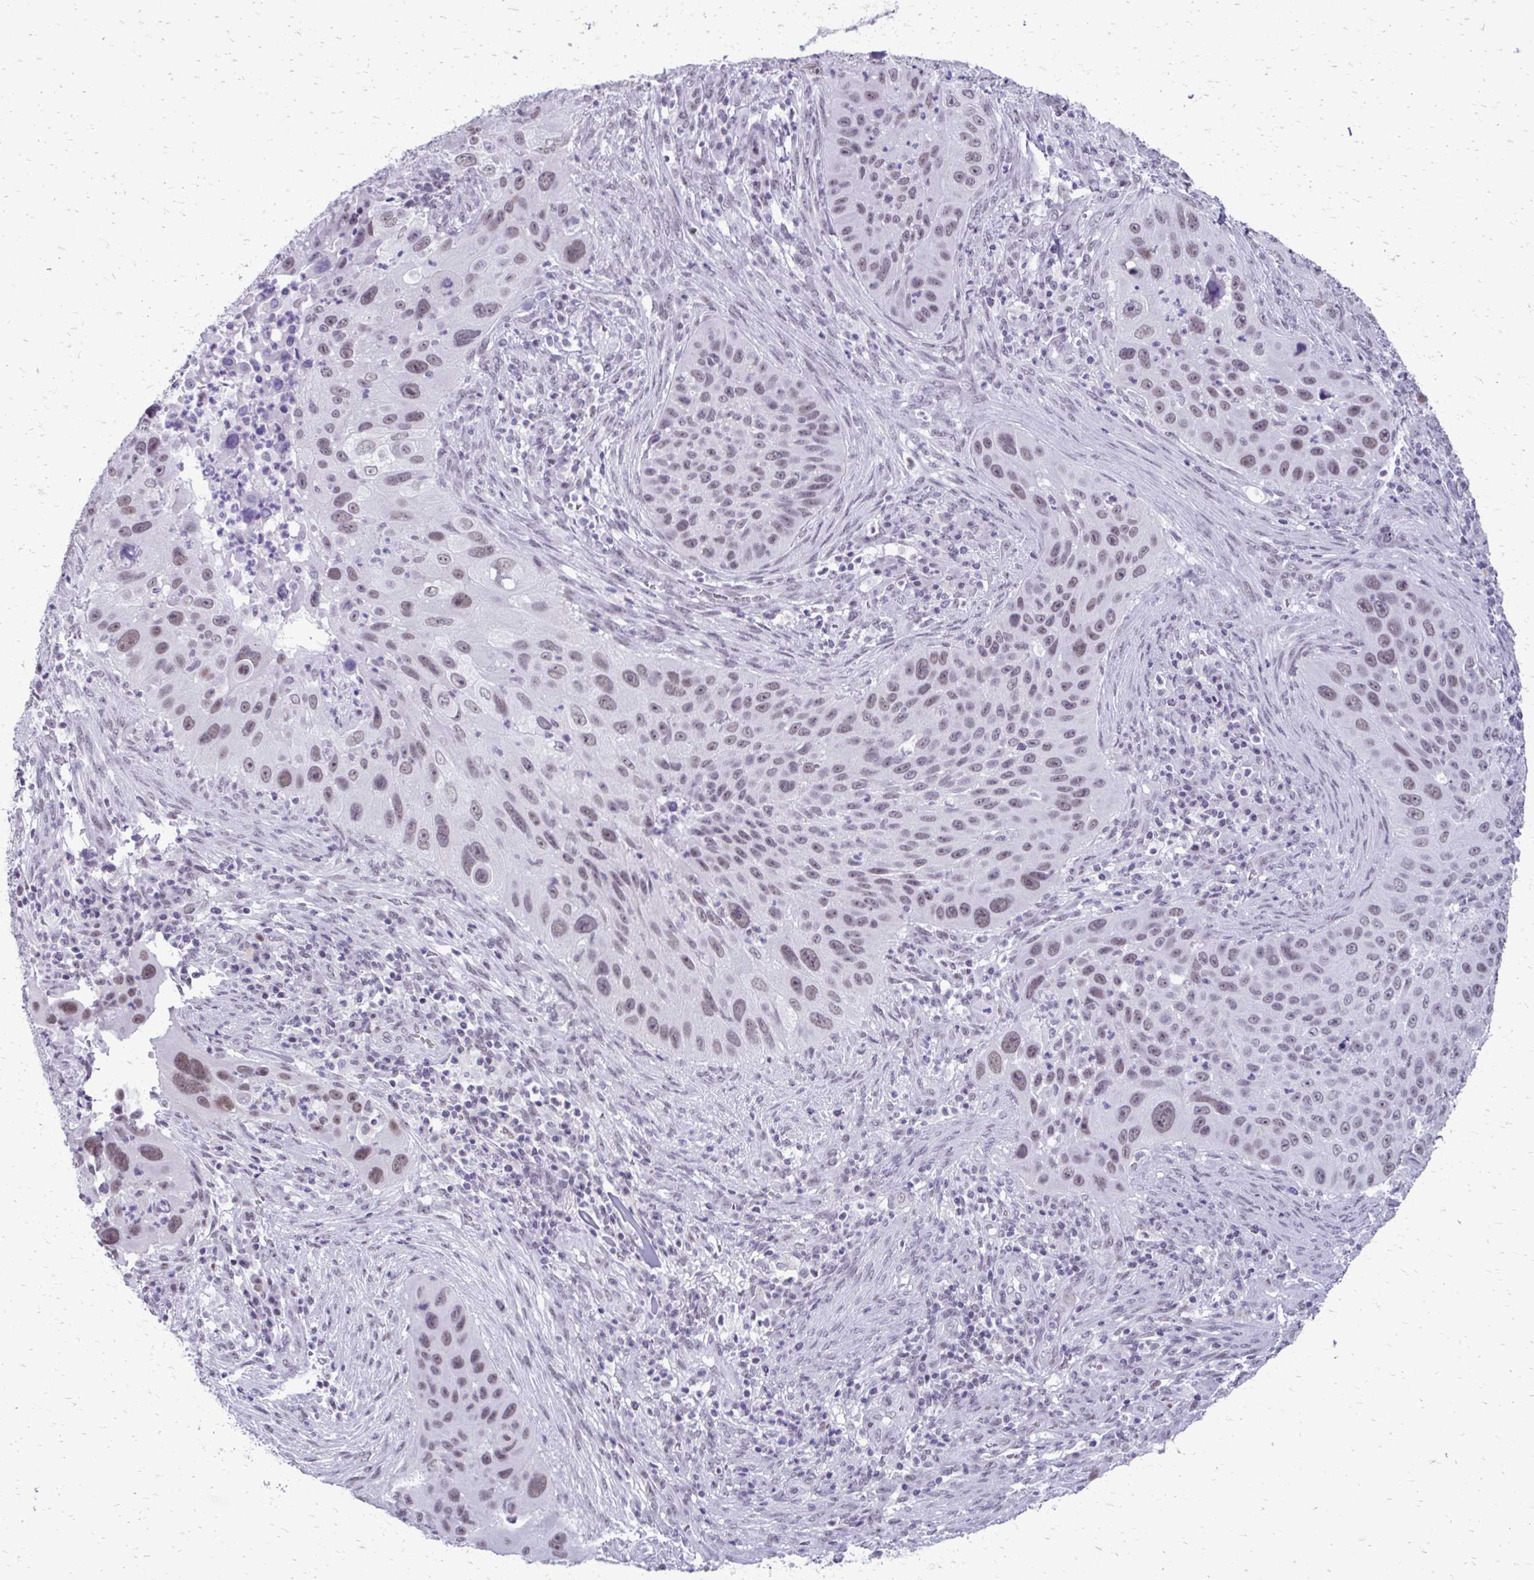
{"staining": {"intensity": "weak", "quantity": "25%-75%", "location": "nuclear"}, "tissue": "lung cancer", "cell_type": "Tumor cells", "image_type": "cancer", "snomed": [{"axis": "morphology", "description": "Squamous cell carcinoma, NOS"}, {"axis": "topography", "description": "Lung"}], "caption": "DAB immunohistochemical staining of human lung cancer (squamous cell carcinoma) displays weak nuclear protein expression in approximately 25%-75% of tumor cells. The staining is performed using DAB brown chromogen to label protein expression. The nuclei are counter-stained blue using hematoxylin.", "gene": "SS18", "patient": {"sex": "male", "age": 63}}